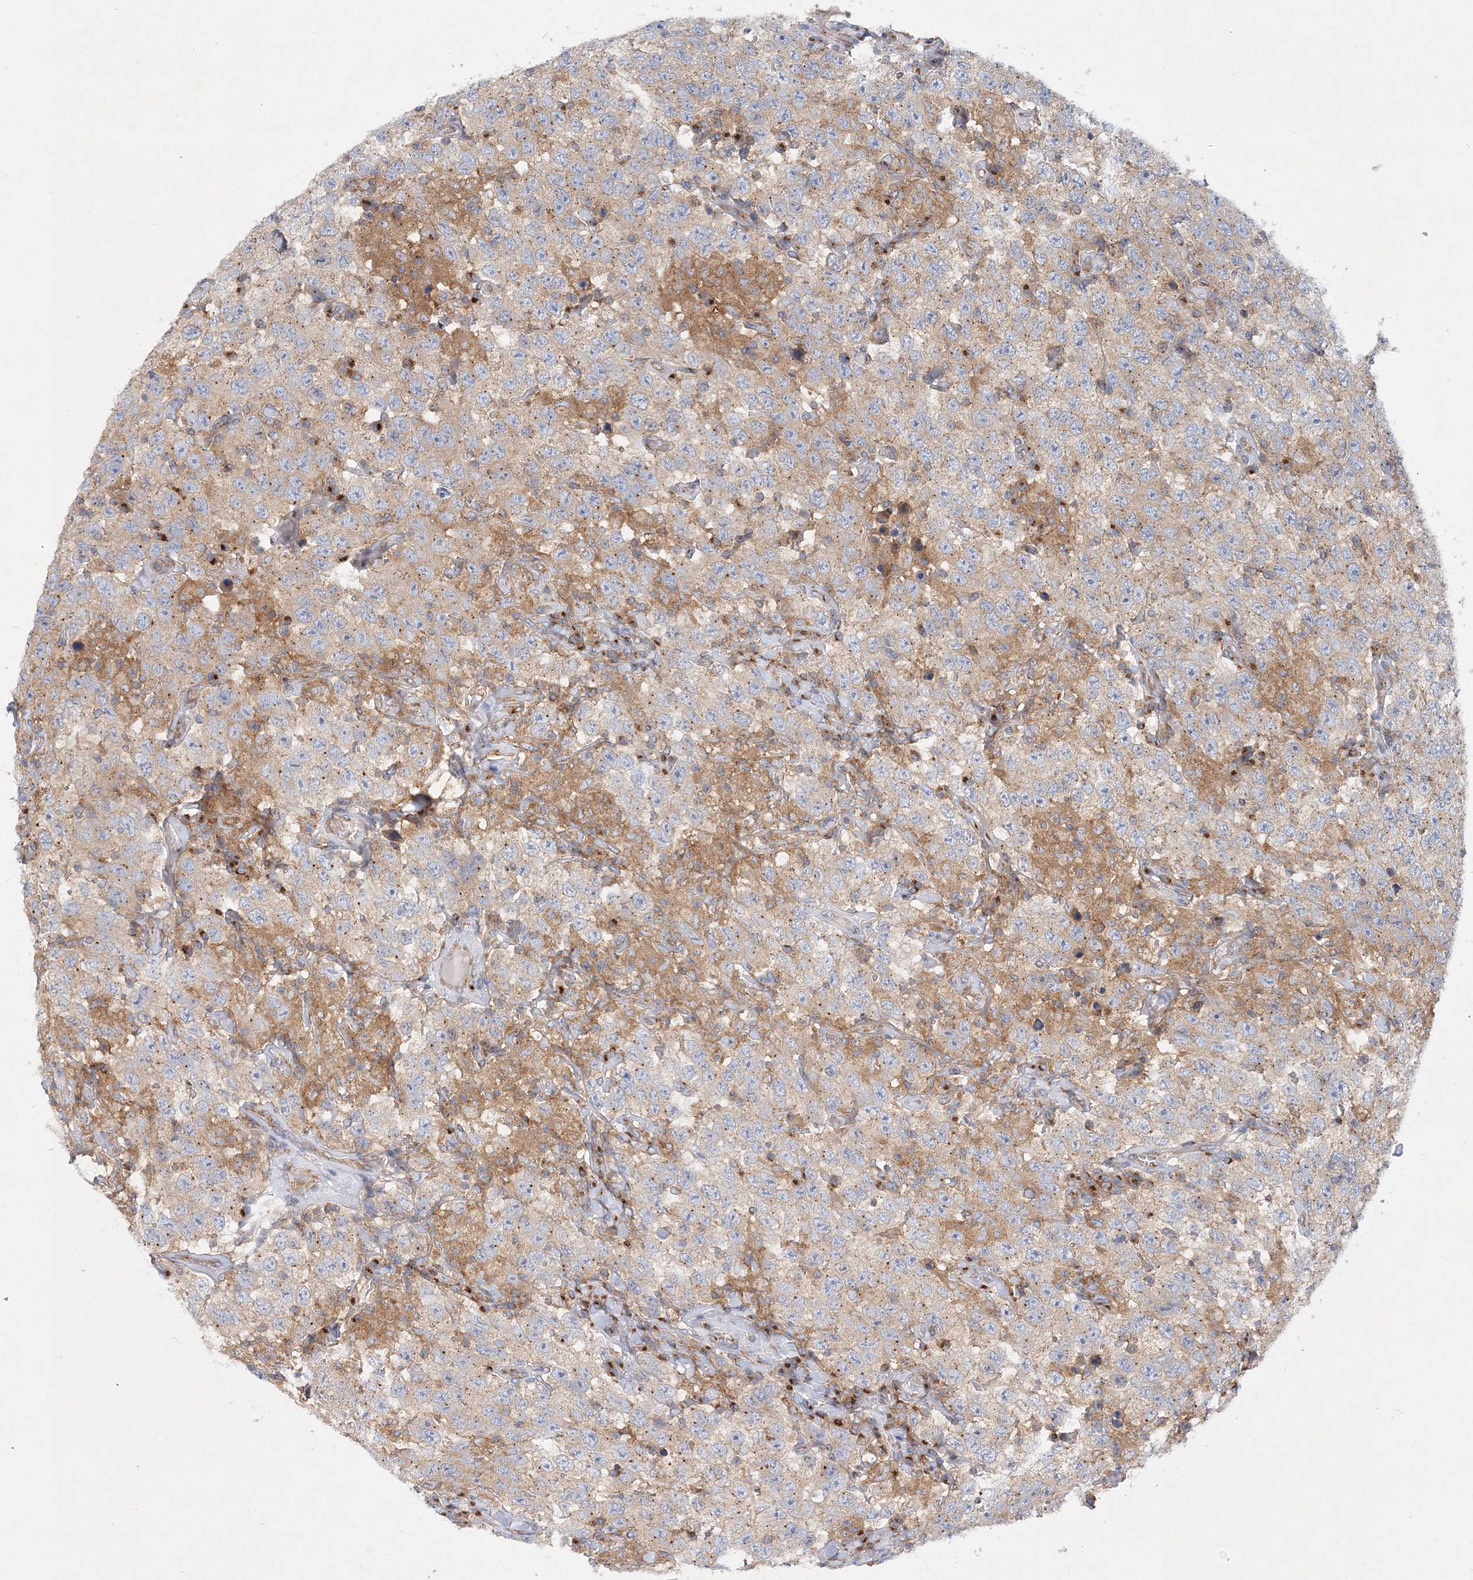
{"staining": {"intensity": "weak", "quantity": "25%-75%", "location": "cytoplasmic/membranous"}, "tissue": "testis cancer", "cell_type": "Tumor cells", "image_type": "cancer", "snomed": [{"axis": "morphology", "description": "Seminoma, NOS"}, {"axis": "topography", "description": "Testis"}], "caption": "Human testis seminoma stained with a brown dye displays weak cytoplasmic/membranous positive expression in about 25%-75% of tumor cells.", "gene": "SEC23IP", "patient": {"sex": "male", "age": 41}}